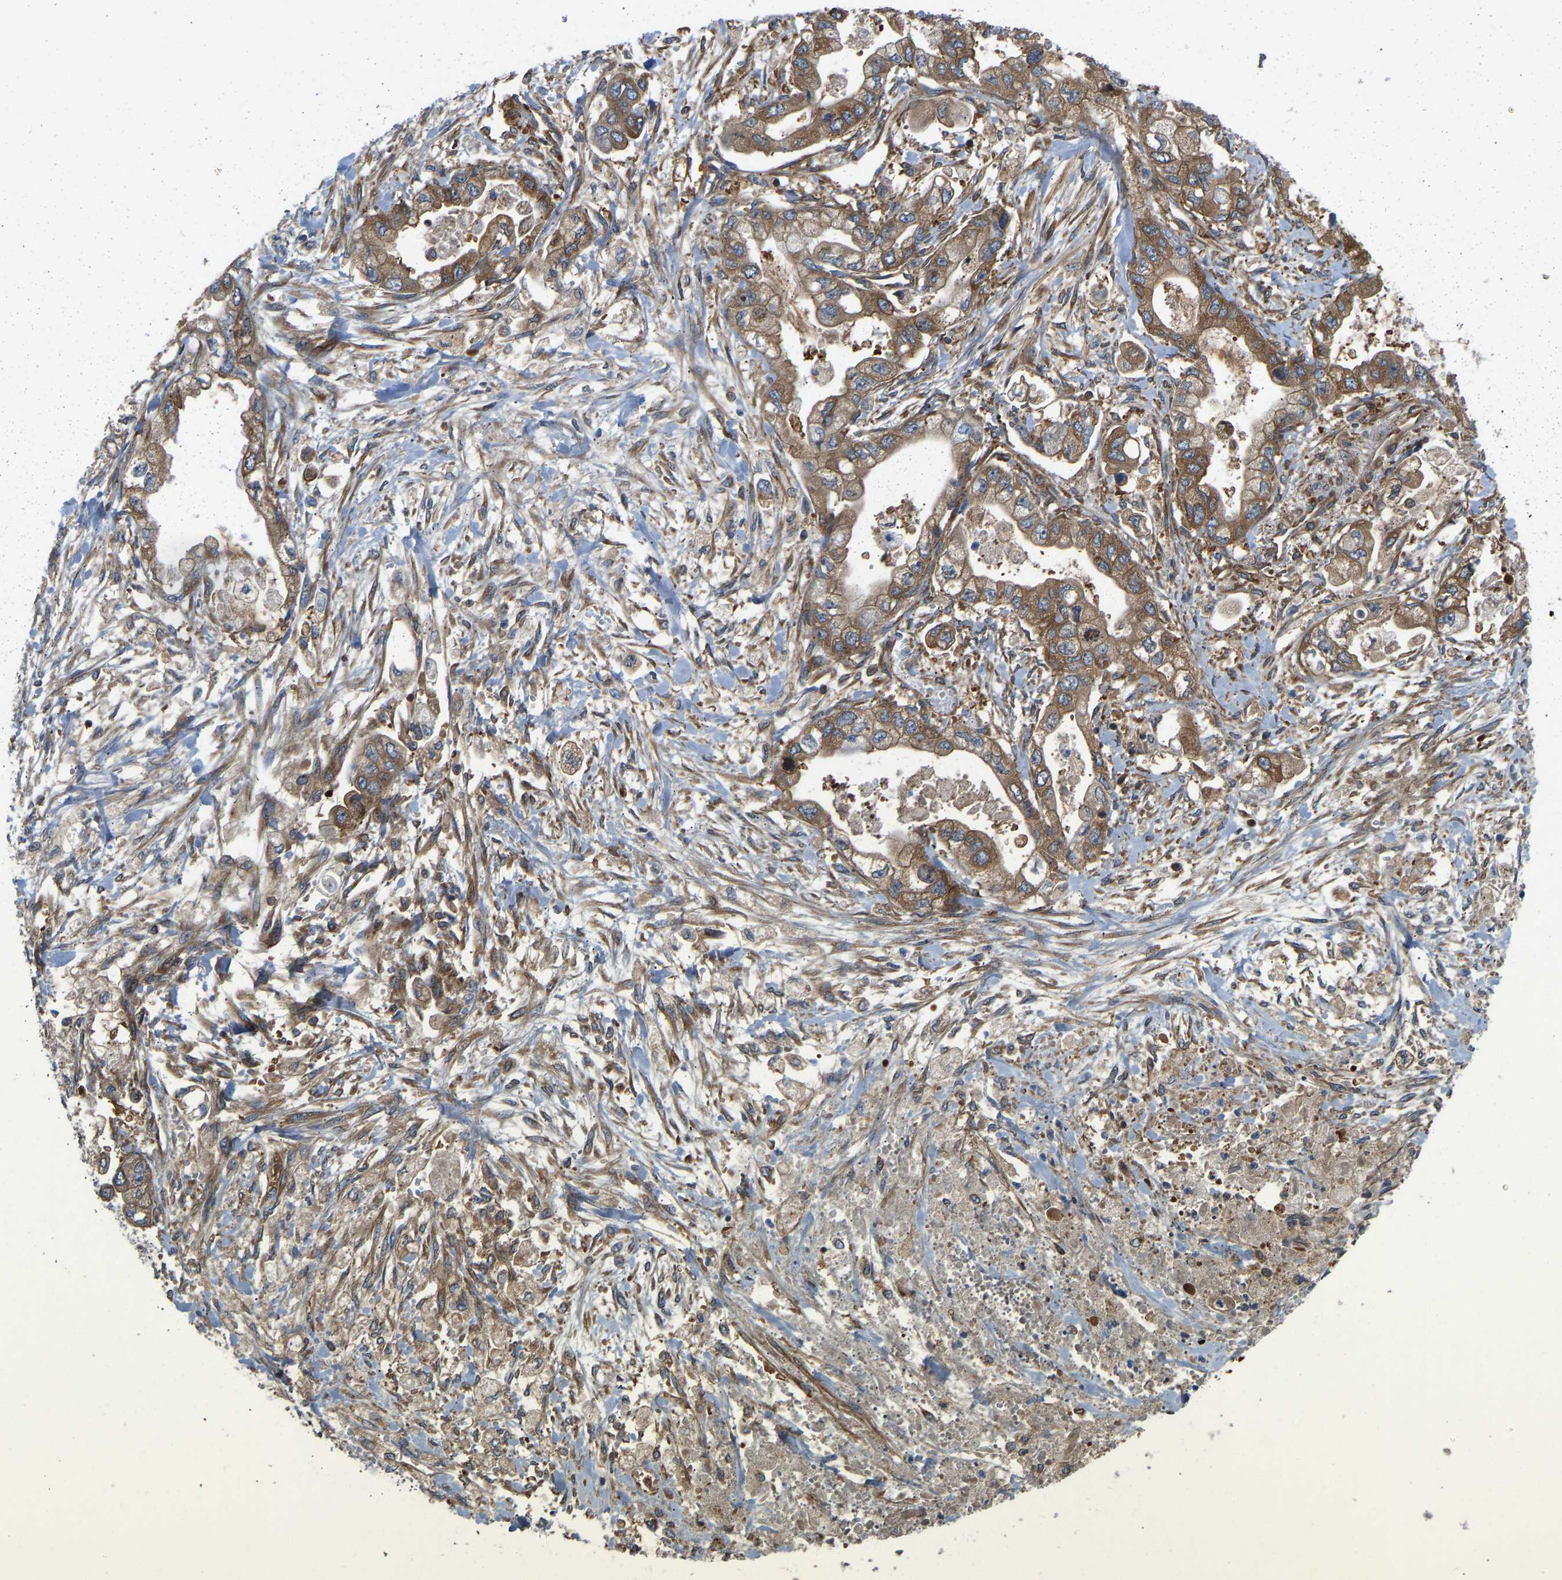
{"staining": {"intensity": "moderate", "quantity": "25%-75%", "location": "cytoplasmic/membranous"}, "tissue": "stomach cancer", "cell_type": "Tumor cells", "image_type": "cancer", "snomed": [{"axis": "morphology", "description": "Normal tissue, NOS"}, {"axis": "morphology", "description": "Adenocarcinoma, NOS"}, {"axis": "topography", "description": "Stomach"}], "caption": "Protein expression by IHC displays moderate cytoplasmic/membranous expression in about 25%-75% of tumor cells in stomach cancer (adenocarcinoma). (DAB IHC, brown staining for protein, blue staining for nuclei).", "gene": "RASGRF2", "patient": {"sex": "male", "age": 62}}